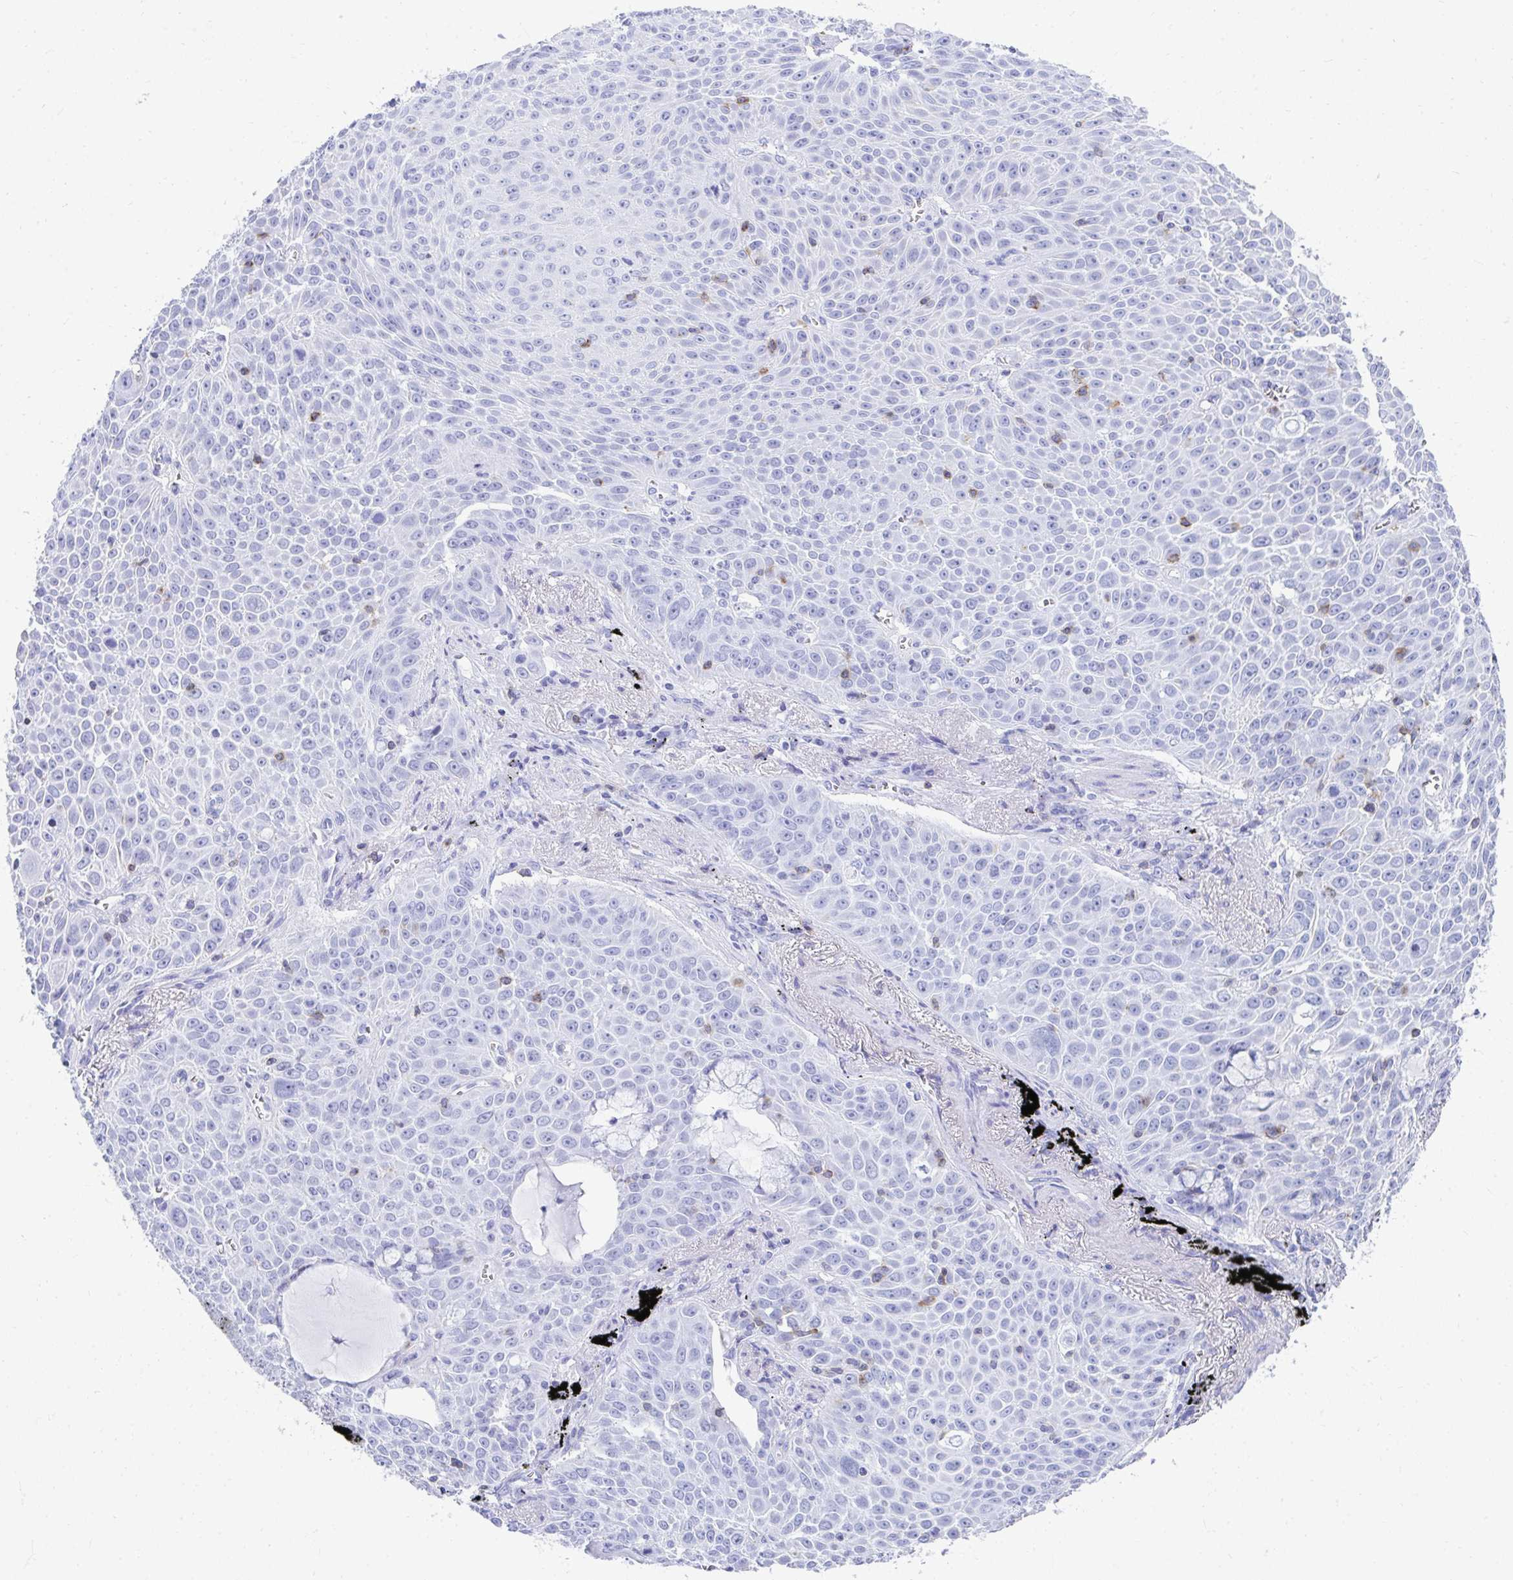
{"staining": {"intensity": "negative", "quantity": "none", "location": "none"}, "tissue": "lung cancer", "cell_type": "Tumor cells", "image_type": "cancer", "snomed": [{"axis": "morphology", "description": "Squamous cell carcinoma, NOS"}, {"axis": "morphology", "description": "Squamous cell carcinoma, metastatic, NOS"}, {"axis": "topography", "description": "Lymph node"}, {"axis": "topography", "description": "Lung"}], "caption": "IHC photomicrograph of lung metastatic squamous cell carcinoma stained for a protein (brown), which displays no positivity in tumor cells.", "gene": "CD7", "patient": {"sex": "female", "age": 62}}